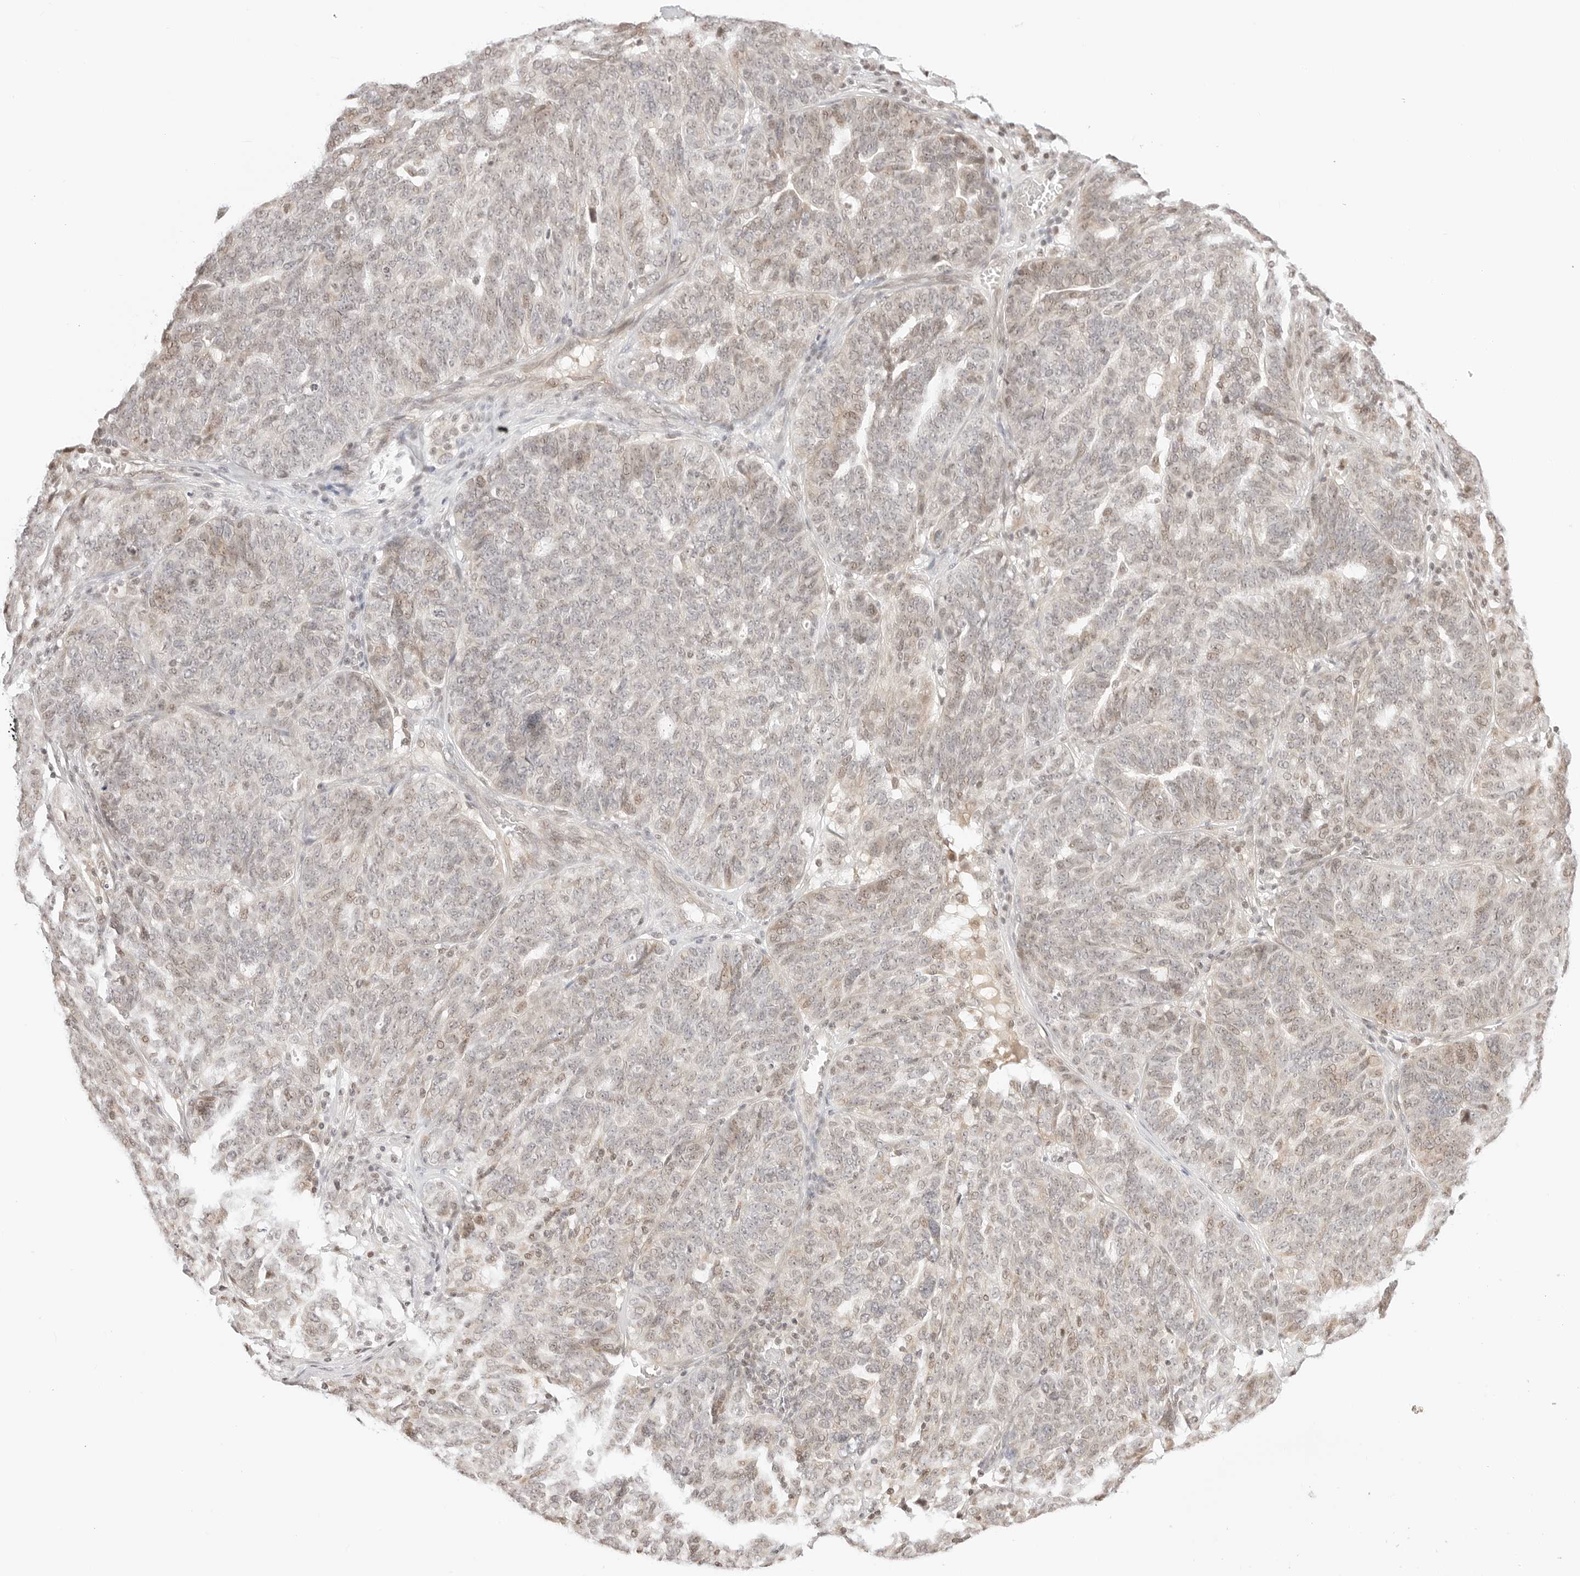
{"staining": {"intensity": "weak", "quantity": "<25%", "location": "nuclear"}, "tissue": "ovarian cancer", "cell_type": "Tumor cells", "image_type": "cancer", "snomed": [{"axis": "morphology", "description": "Cystadenocarcinoma, serous, NOS"}, {"axis": "topography", "description": "Ovary"}], "caption": "The micrograph displays no significant expression in tumor cells of ovarian serous cystadenocarcinoma. (DAB (3,3'-diaminobenzidine) IHC with hematoxylin counter stain).", "gene": "RPS6KL1", "patient": {"sex": "female", "age": 59}}